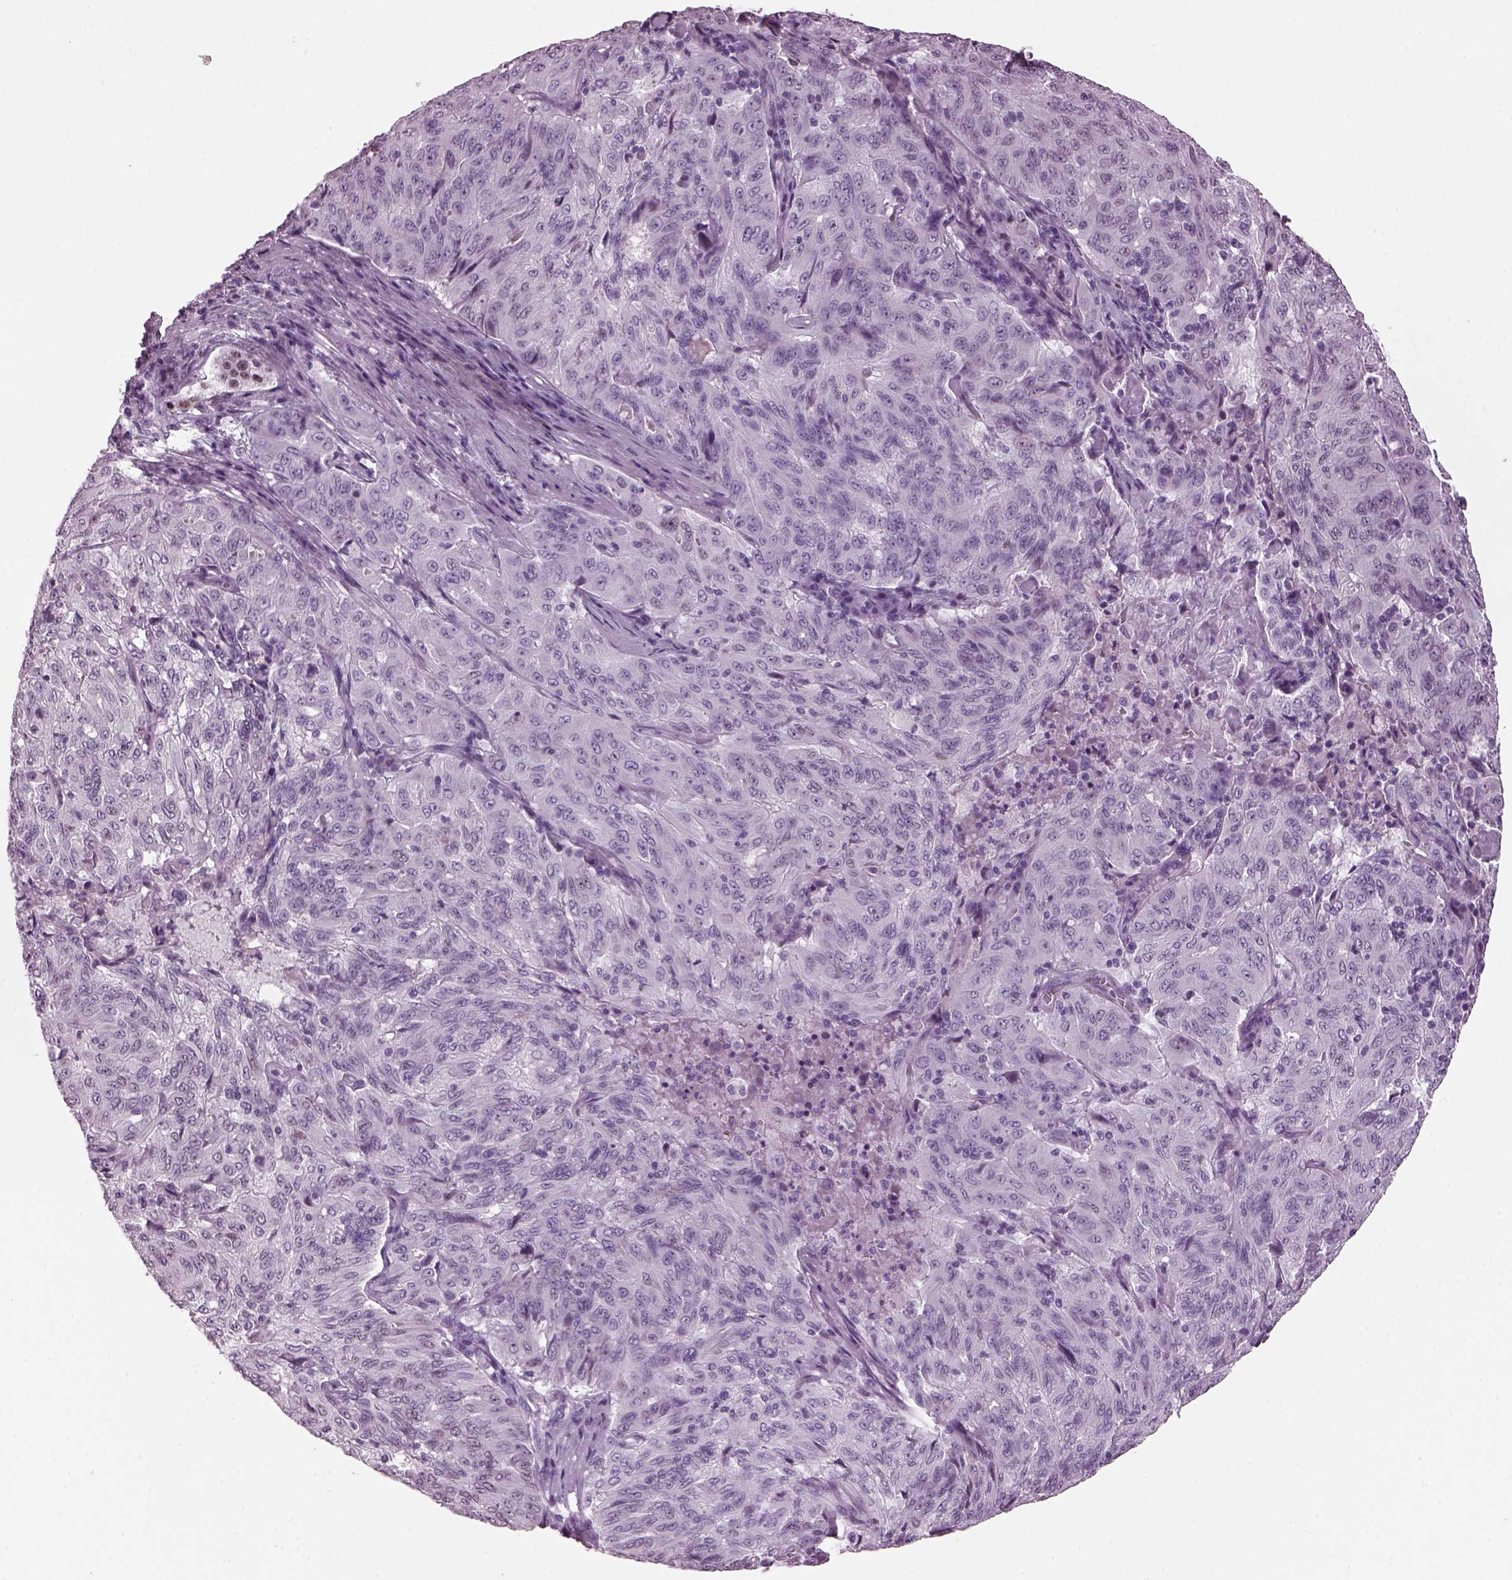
{"staining": {"intensity": "negative", "quantity": "none", "location": "none"}, "tissue": "pancreatic cancer", "cell_type": "Tumor cells", "image_type": "cancer", "snomed": [{"axis": "morphology", "description": "Adenocarcinoma, NOS"}, {"axis": "topography", "description": "Pancreas"}], "caption": "A photomicrograph of human pancreatic cancer (adenocarcinoma) is negative for staining in tumor cells.", "gene": "KRTAP3-2", "patient": {"sex": "male", "age": 63}}